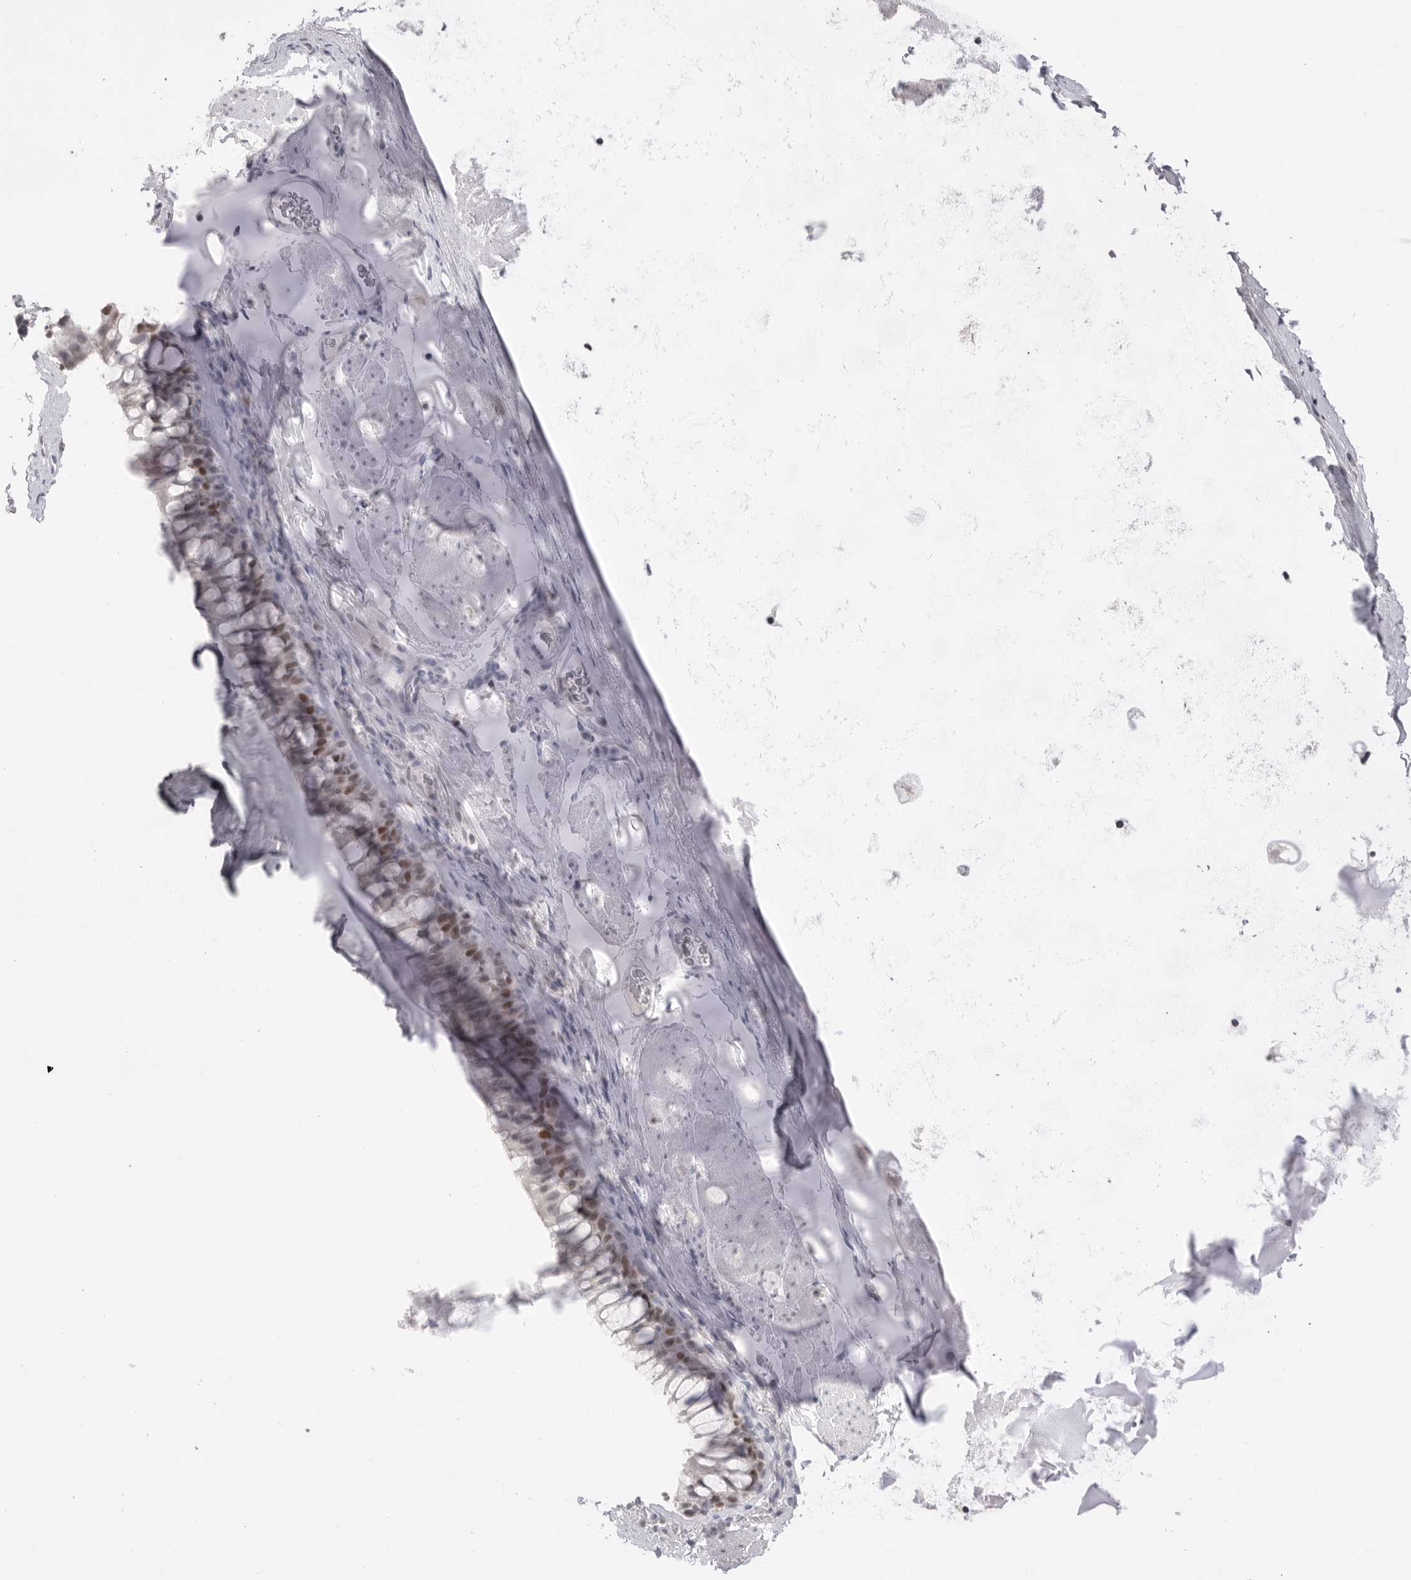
{"staining": {"intensity": "moderate", "quantity": "25%-75%", "location": "nuclear"}, "tissue": "bronchus", "cell_type": "Respiratory epithelial cells", "image_type": "normal", "snomed": [{"axis": "morphology", "description": "Normal tissue, NOS"}, {"axis": "topography", "description": "Cartilage tissue"}, {"axis": "topography", "description": "Bronchus"}], "caption": "Immunohistochemical staining of normal human bronchus displays moderate nuclear protein staining in approximately 25%-75% of respiratory epithelial cells. (DAB IHC, brown staining for protein, blue staining for nuclei).", "gene": "ZBTB7B", "patient": {"sex": "female", "age": 53}}